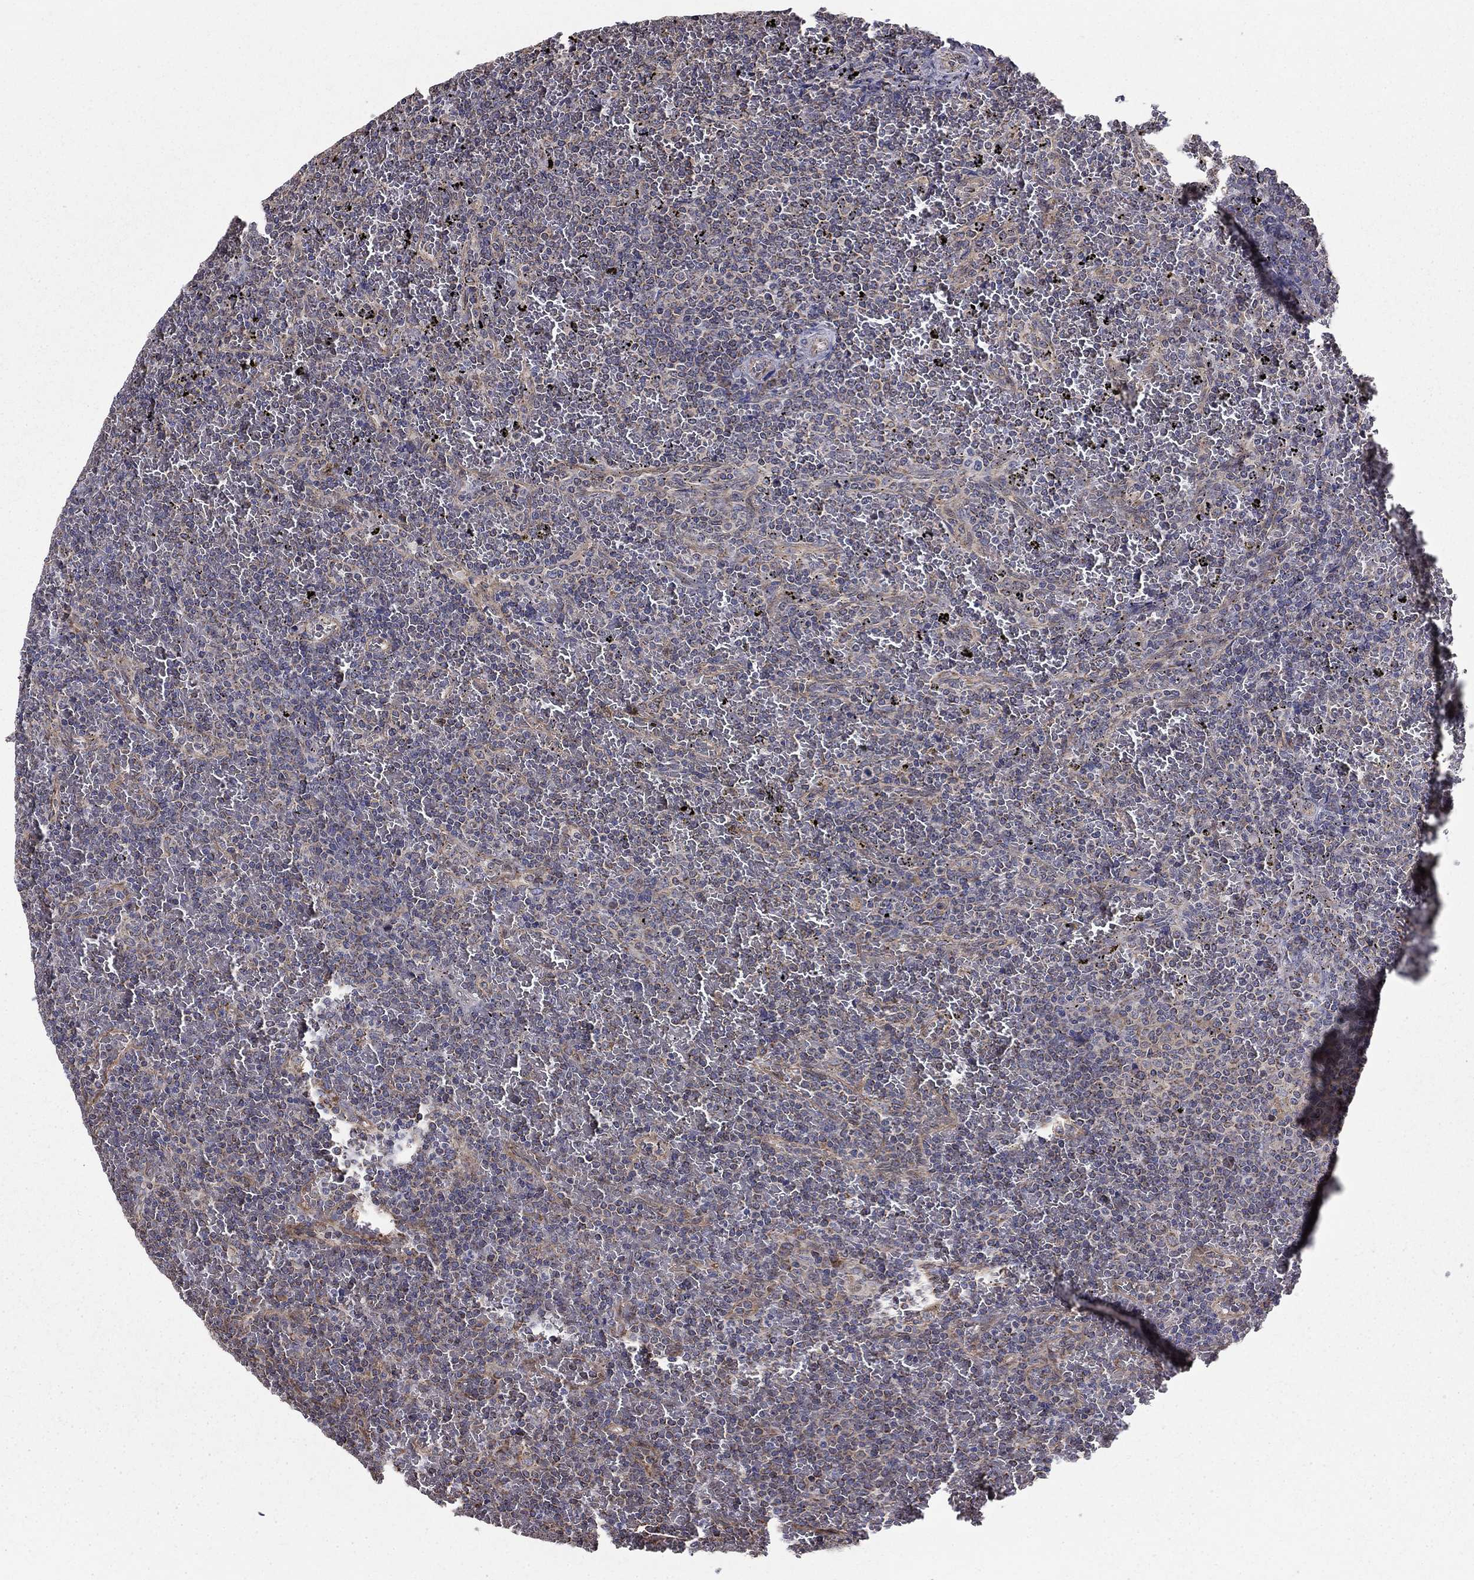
{"staining": {"intensity": "negative", "quantity": "none", "location": "none"}, "tissue": "lymphoma", "cell_type": "Tumor cells", "image_type": "cancer", "snomed": [{"axis": "morphology", "description": "Malignant lymphoma, non-Hodgkin's type, Low grade"}, {"axis": "topography", "description": "Spleen"}], "caption": "Malignant lymphoma, non-Hodgkin's type (low-grade) stained for a protein using IHC reveals no expression tumor cells.", "gene": "NKIRAS1", "patient": {"sex": "female", "age": 77}}